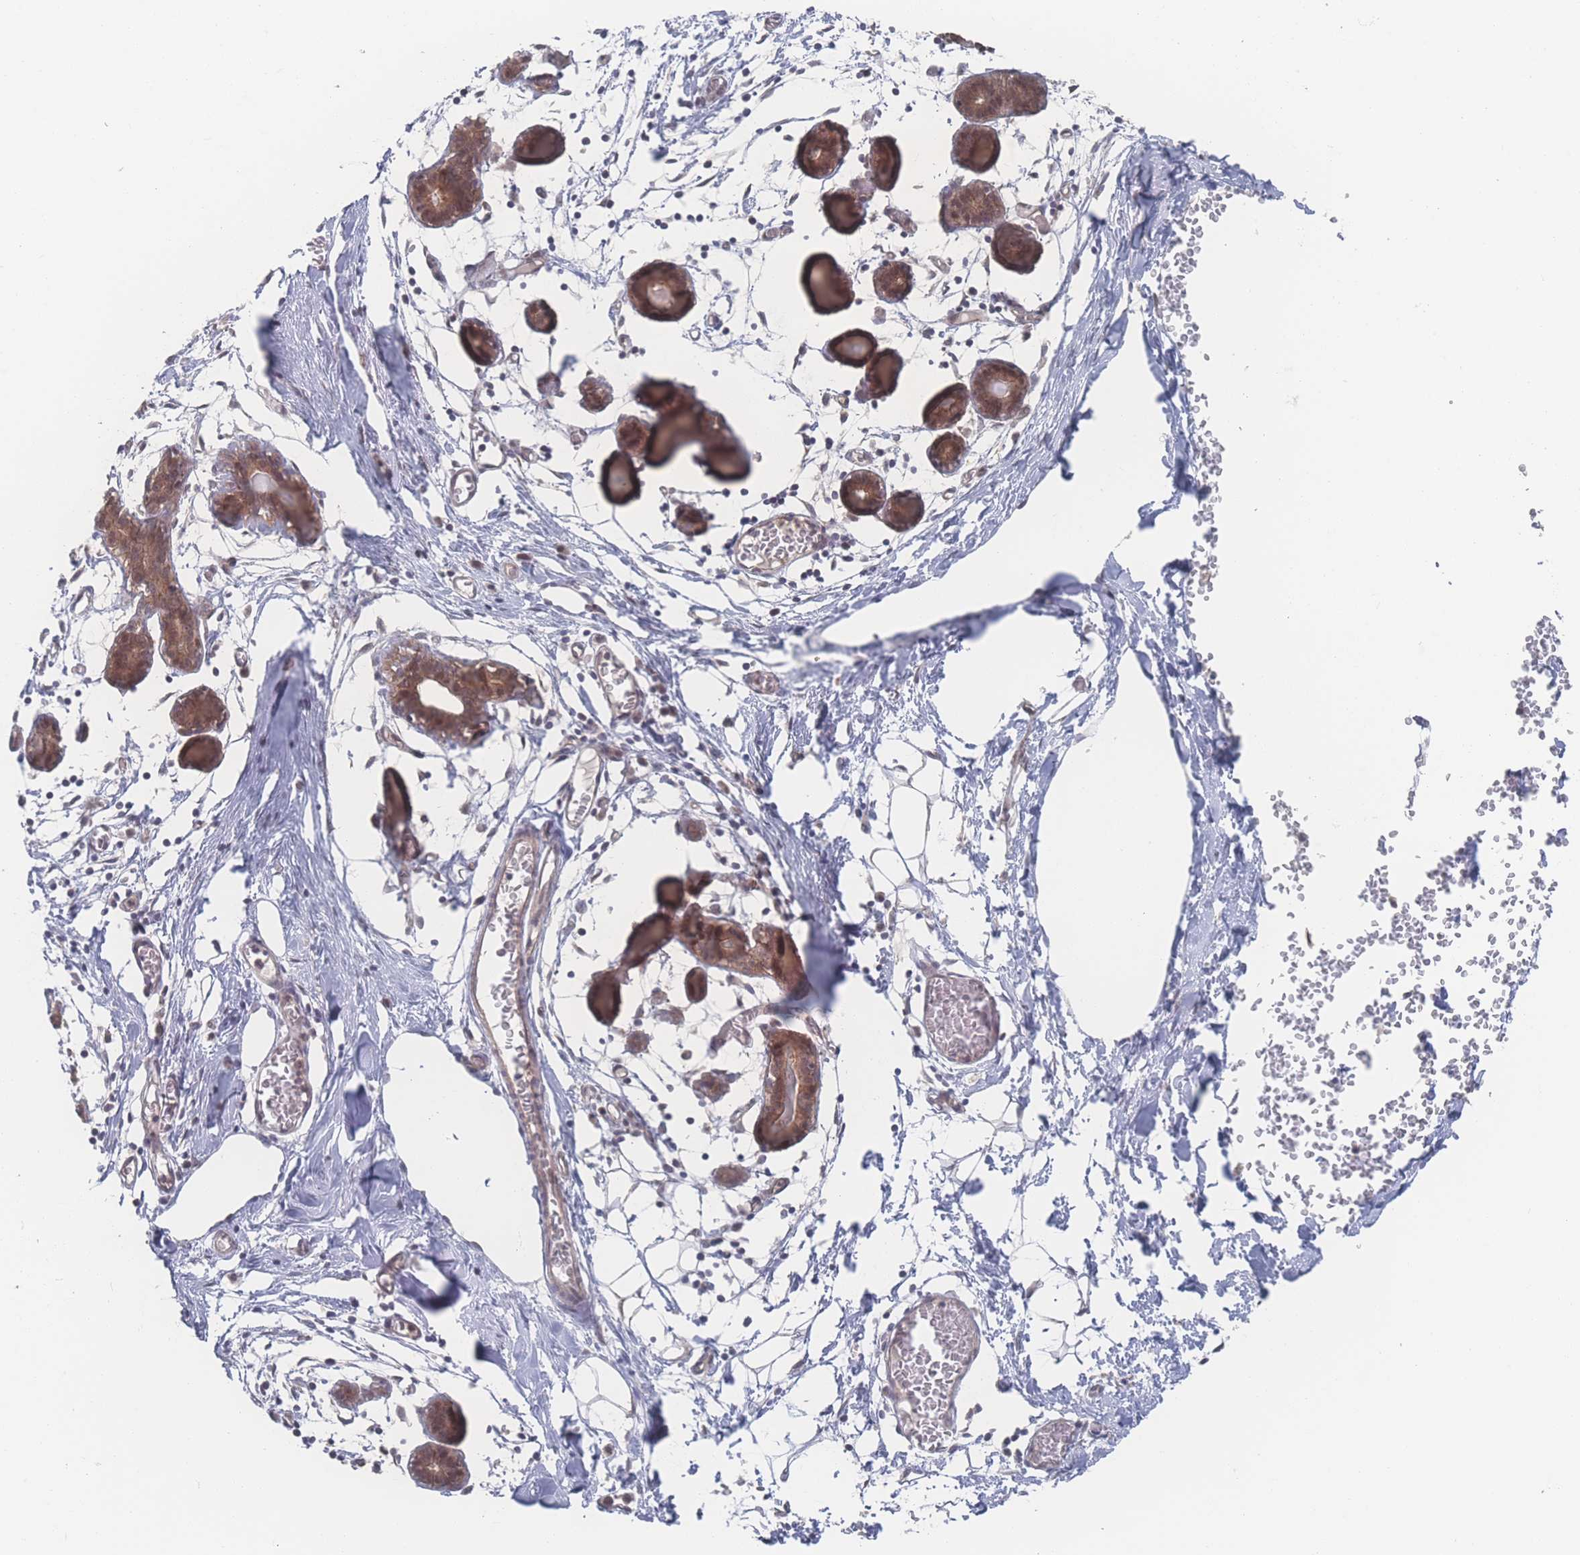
{"staining": {"intensity": "negative", "quantity": "none", "location": "none"}, "tissue": "breast", "cell_type": "Adipocytes", "image_type": "normal", "snomed": [{"axis": "morphology", "description": "Normal tissue, NOS"}, {"axis": "topography", "description": "Breast"}], "caption": "The image displays no staining of adipocytes in unremarkable breast. The staining is performed using DAB brown chromogen with nuclei counter-stained in using hematoxylin.", "gene": "NBEAL1", "patient": {"sex": "female", "age": 27}}